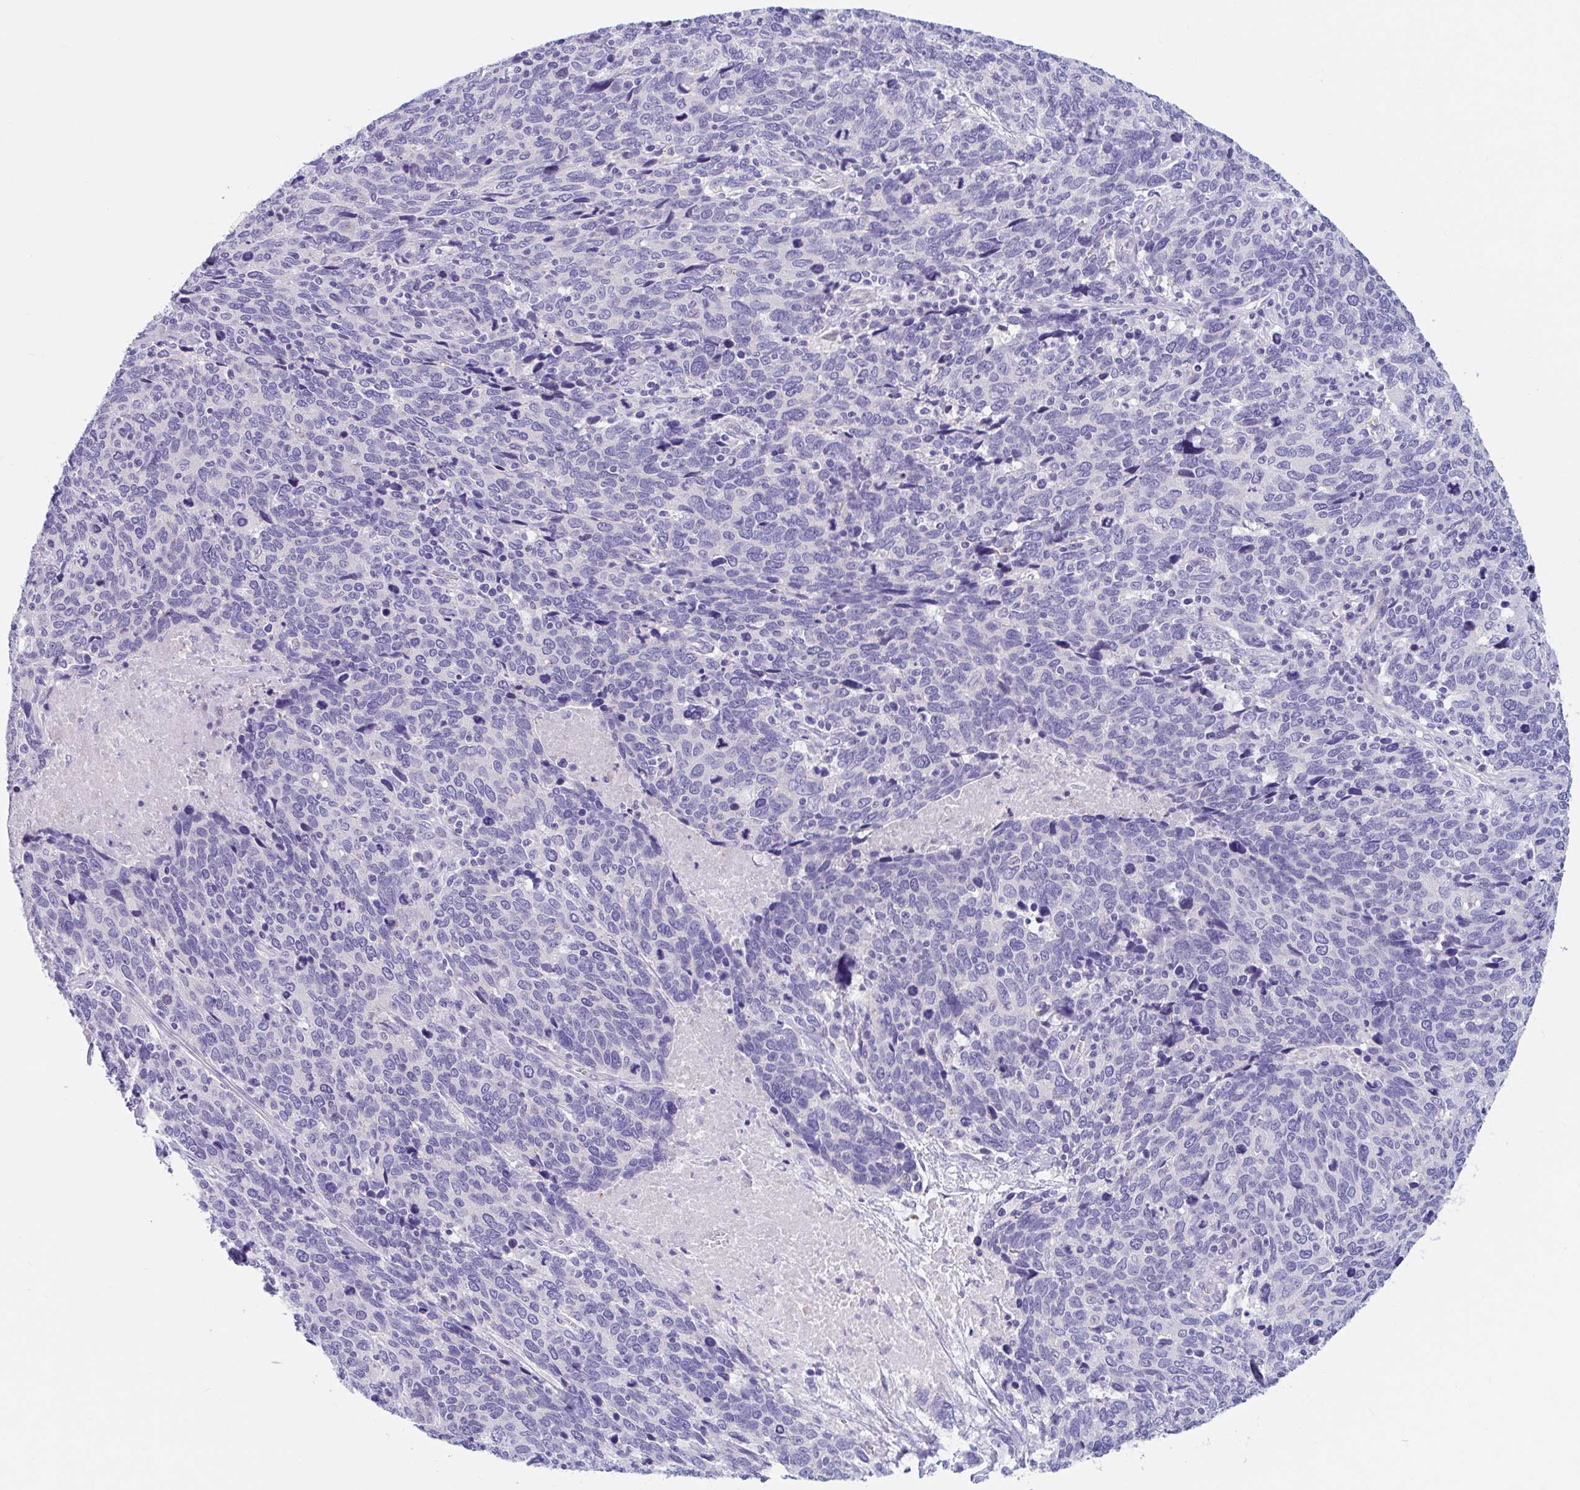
{"staining": {"intensity": "negative", "quantity": "none", "location": "none"}, "tissue": "cervical cancer", "cell_type": "Tumor cells", "image_type": "cancer", "snomed": [{"axis": "morphology", "description": "Squamous cell carcinoma, NOS"}, {"axis": "topography", "description": "Cervix"}], "caption": "Immunohistochemistry histopathology image of cervical cancer (squamous cell carcinoma) stained for a protein (brown), which exhibits no expression in tumor cells.", "gene": "OR6N2", "patient": {"sex": "female", "age": 41}}